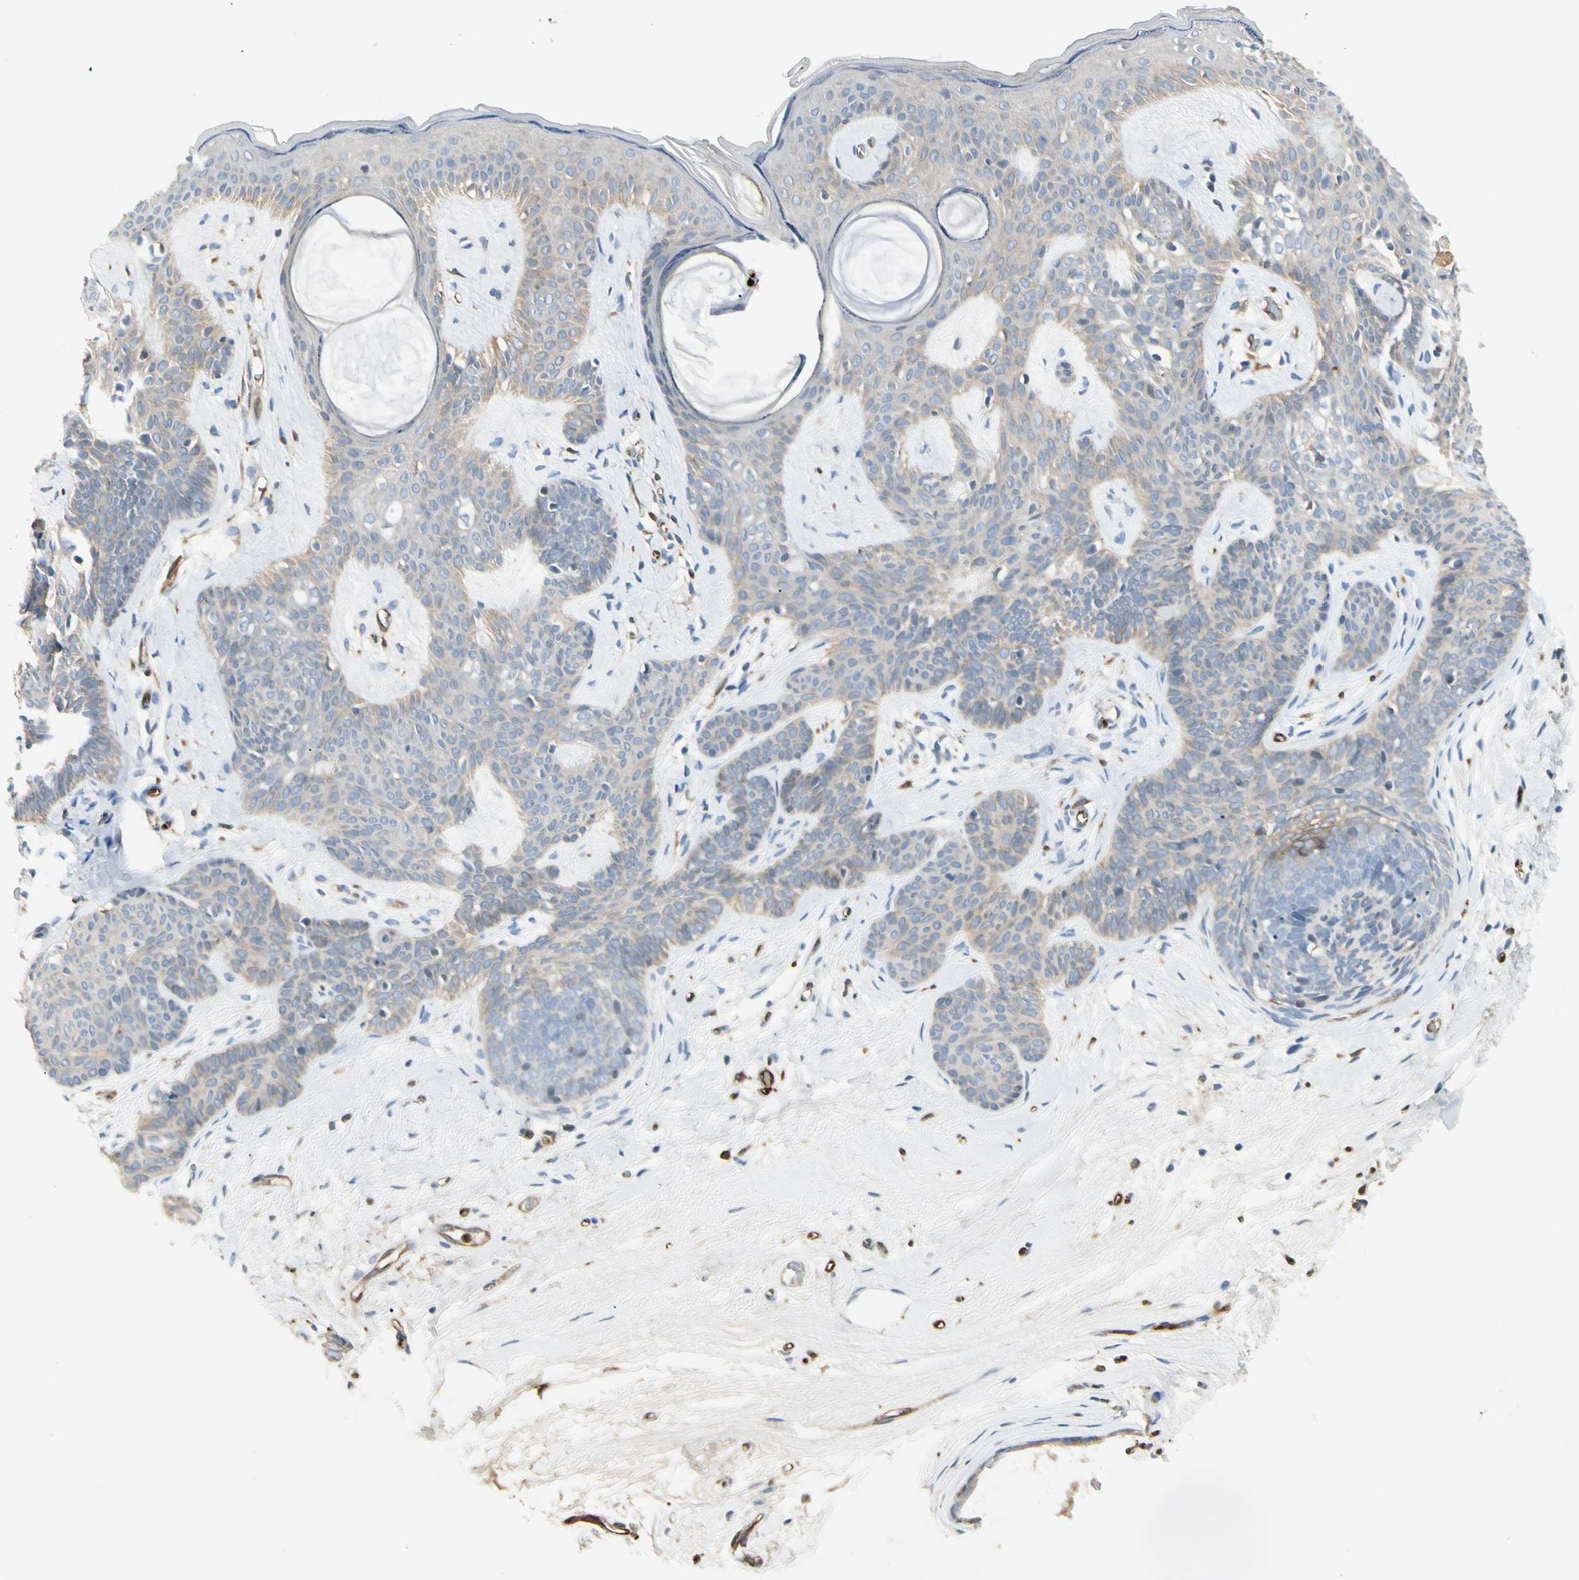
{"staining": {"intensity": "strong", "quantity": "<25%", "location": "cytoplasmic/membranous"}, "tissue": "skin cancer", "cell_type": "Tumor cells", "image_type": "cancer", "snomed": [{"axis": "morphology", "description": "Developmental malformation"}, {"axis": "morphology", "description": "Basal cell carcinoma"}, {"axis": "topography", "description": "Skin"}], "caption": "This photomicrograph shows immunohistochemistry (IHC) staining of human basal cell carcinoma (skin), with medium strong cytoplasmic/membranous expression in approximately <25% of tumor cells.", "gene": "LPCAT2", "patient": {"sex": "female", "age": 62}}